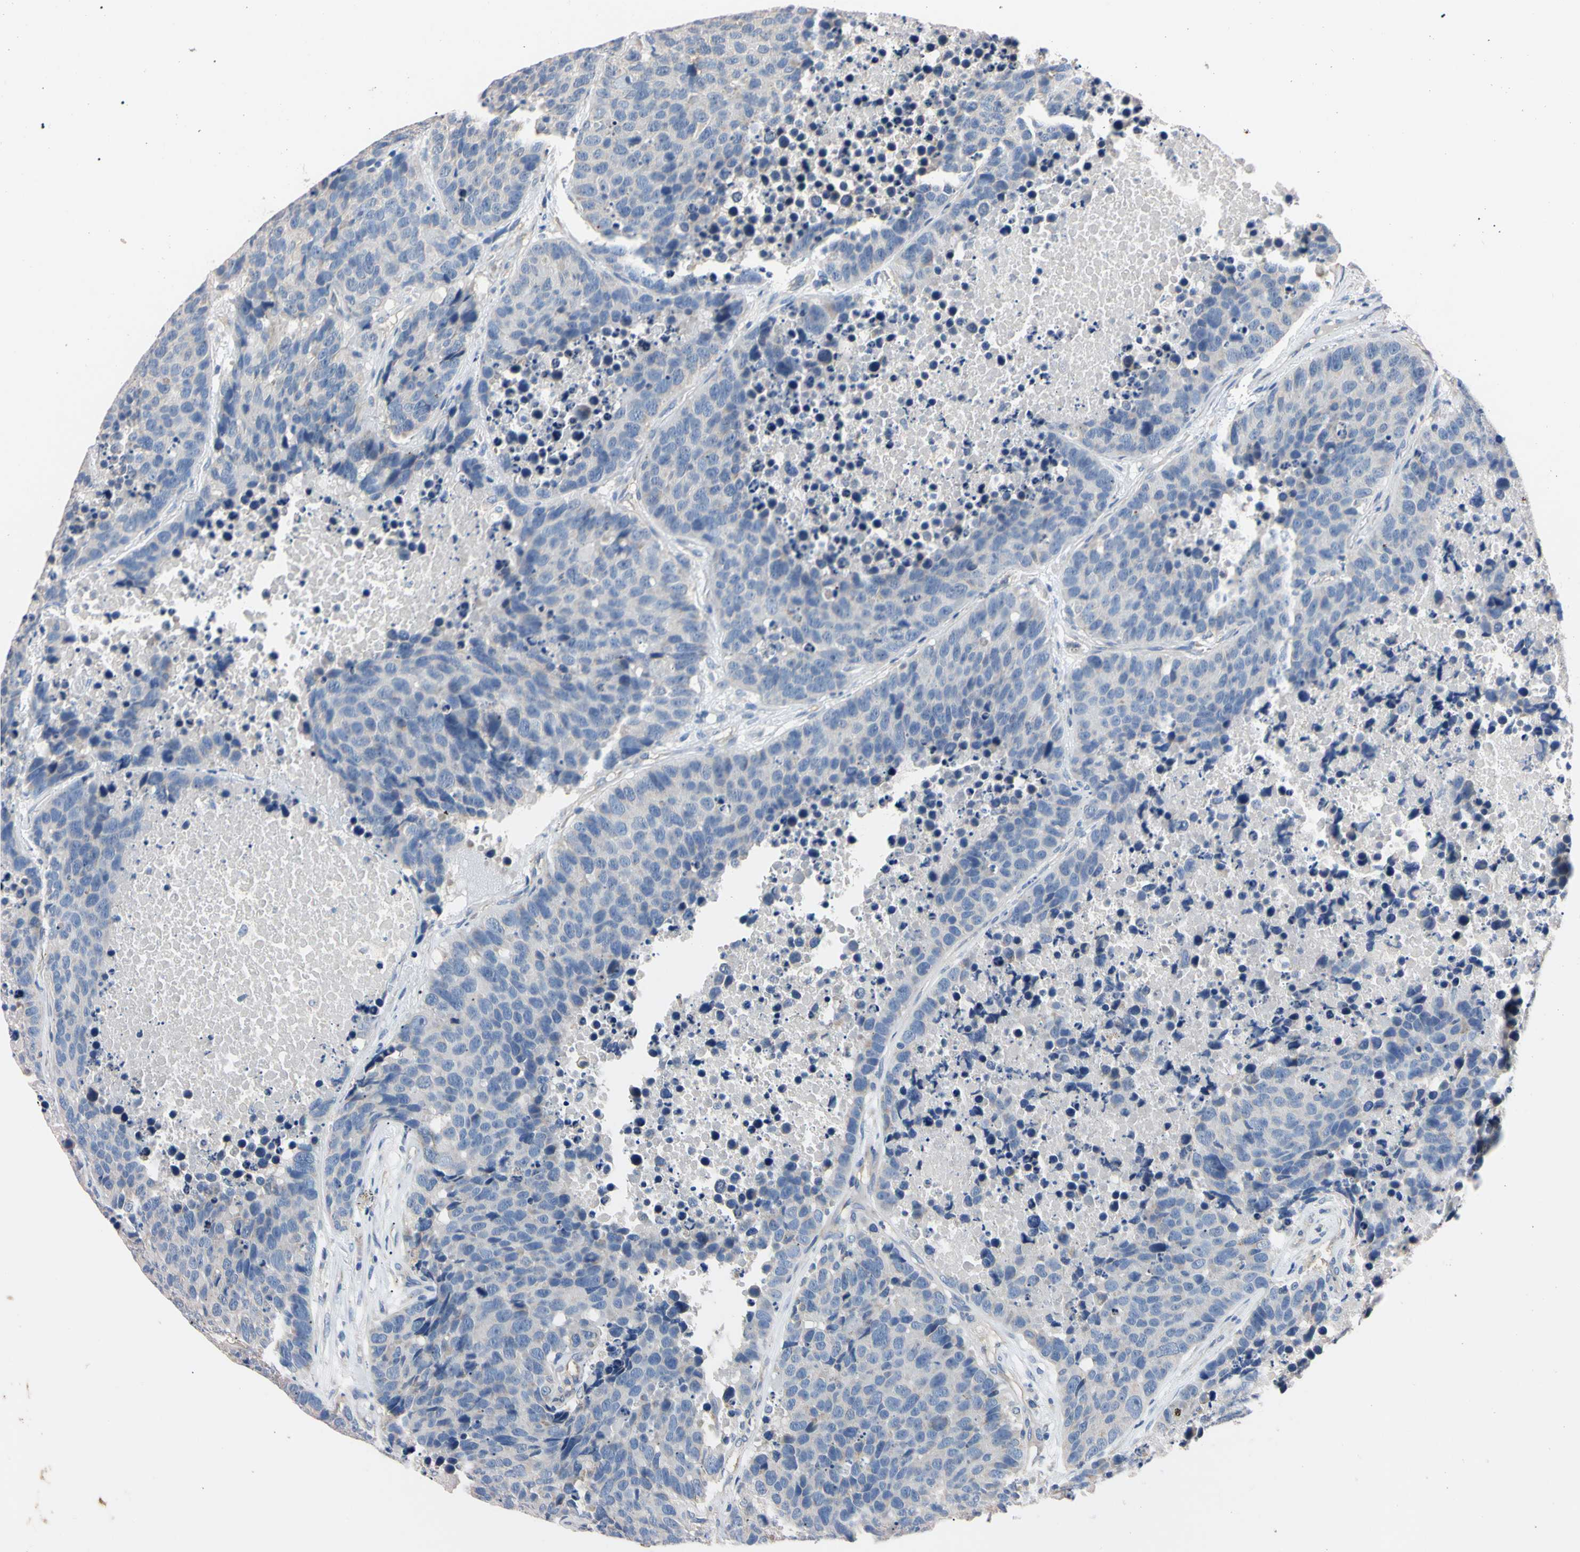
{"staining": {"intensity": "negative", "quantity": "none", "location": "none"}, "tissue": "carcinoid", "cell_type": "Tumor cells", "image_type": "cancer", "snomed": [{"axis": "morphology", "description": "Carcinoid, malignant, NOS"}, {"axis": "topography", "description": "Lung"}], "caption": "A micrograph of human carcinoid (malignant) is negative for staining in tumor cells.", "gene": "PNKD", "patient": {"sex": "male", "age": 60}}